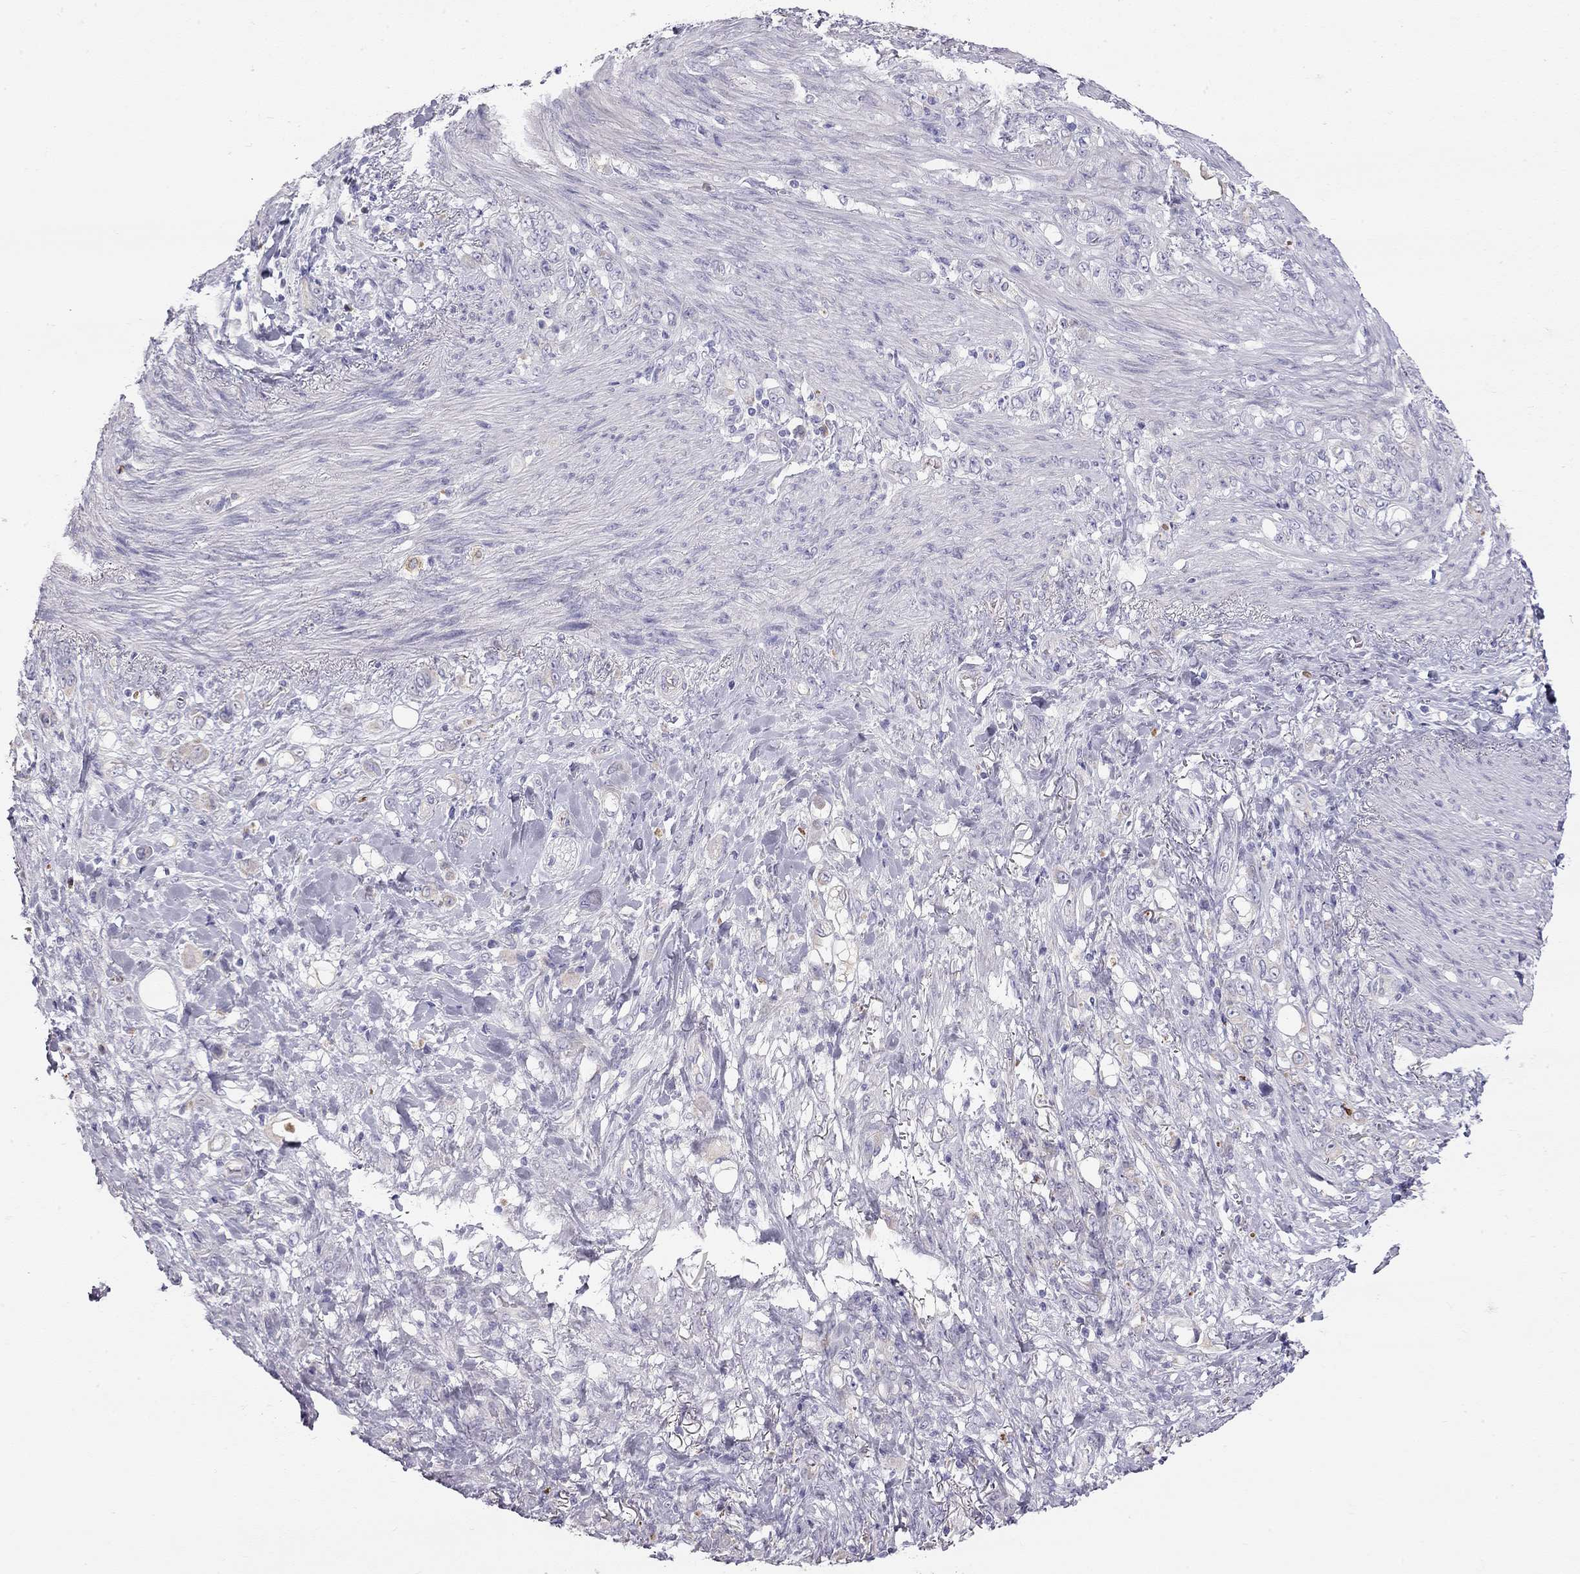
{"staining": {"intensity": "negative", "quantity": "none", "location": "none"}, "tissue": "stomach cancer", "cell_type": "Tumor cells", "image_type": "cancer", "snomed": [{"axis": "morphology", "description": "Adenocarcinoma, NOS"}, {"axis": "topography", "description": "Stomach"}], "caption": "The micrograph exhibits no staining of tumor cells in stomach cancer (adenocarcinoma). Nuclei are stained in blue.", "gene": "TDRD6", "patient": {"sex": "female", "age": 79}}